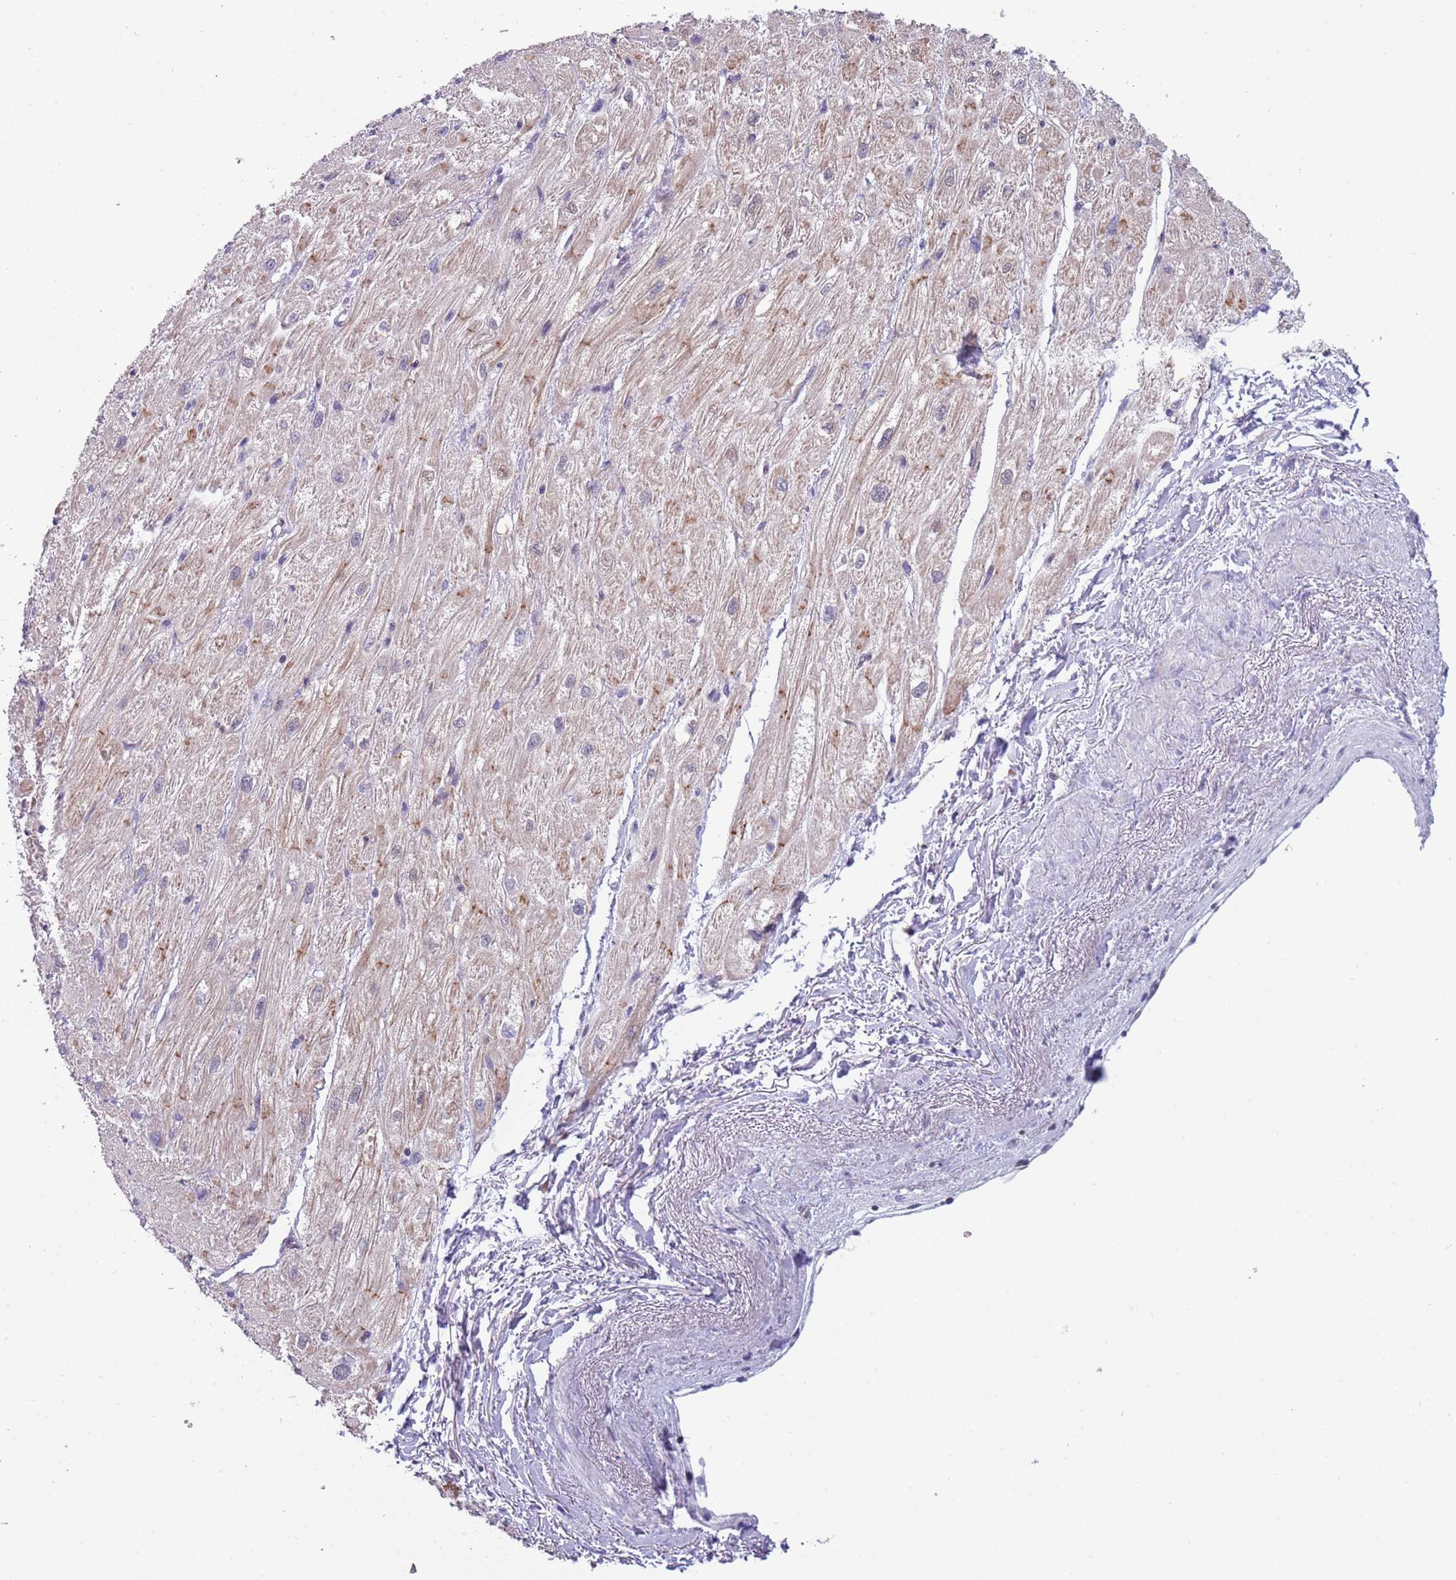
{"staining": {"intensity": "weak", "quantity": ">75%", "location": "cytoplasmic/membranous"}, "tissue": "heart muscle", "cell_type": "Cardiomyocytes", "image_type": "normal", "snomed": [{"axis": "morphology", "description": "Normal tissue, NOS"}, {"axis": "topography", "description": "Heart"}], "caption": "IHC micrograph of normal heart muscle: heart muscle stained using IHC reveals low levels of weak protein expression localized specifically in the cytoplasmic/membranous of cardiomyocytes, appearing as a cytoplasmic/membranous brown color.", "gene": "NBPF4", "patient": {"sex": "male", "age": 65}}